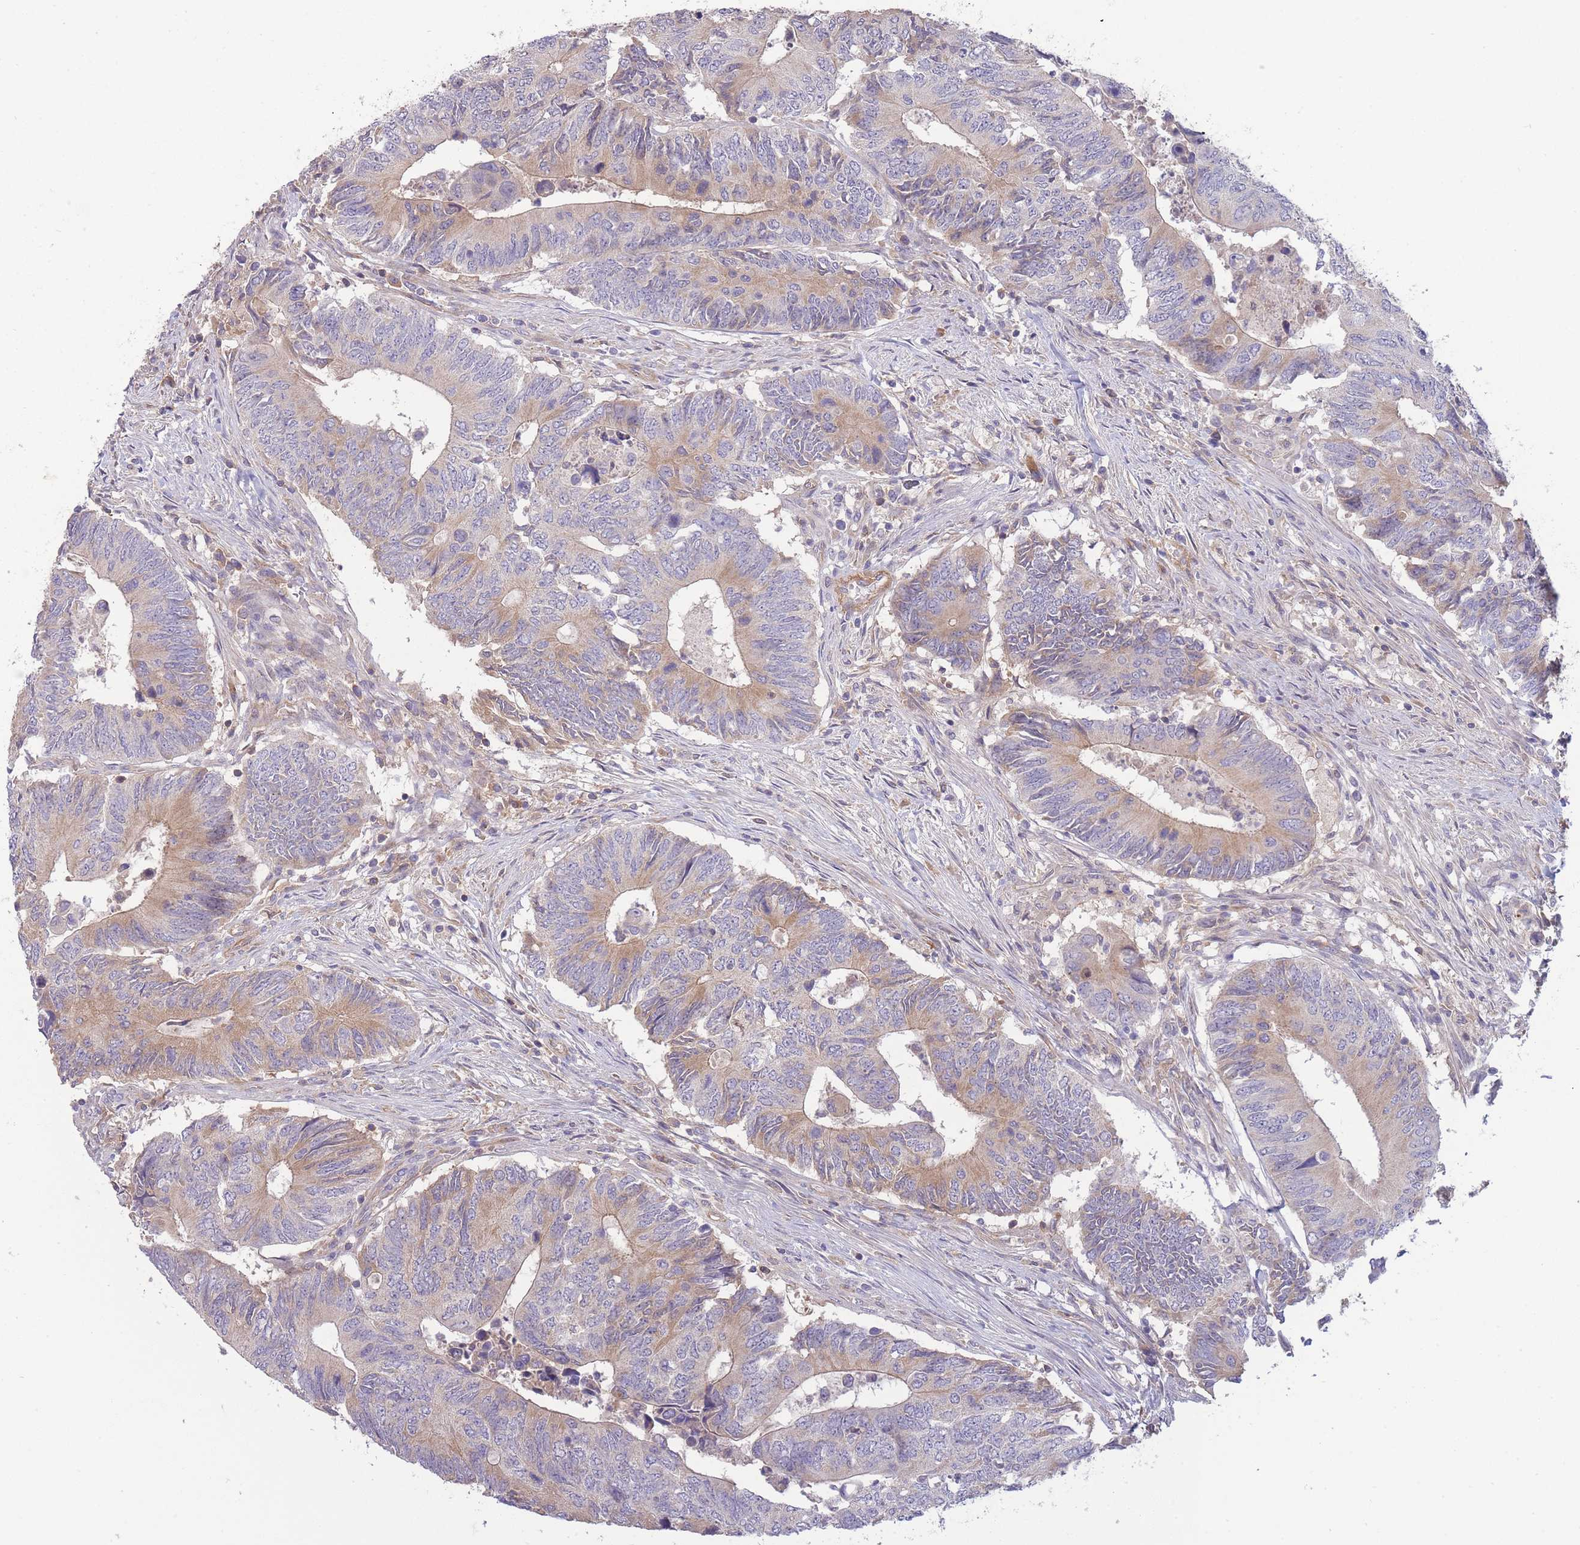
{"staining": {"intensity": "weak", "quantity": "25%-75%", "location": "cytoplasmic/membranous"}, "tissue": "colorectal cancer", "cell_type": "Tumor cells", "image_type": "cancer", "snomed": [{"axis": "morphology", "description": "Adenocarcinoma, NOS"}, {"axis": "topography", "description": "Colon"}], "caption": "Immunohistochemistry image of human colorectal cancer stained for a protein (brown), which reveals low levels of weak cytoplasmic/membranous expression in about 25%-75% of tumor cells.", "gene": "NDUFAF5", "patient": {"sex": "male", "age": 87}}